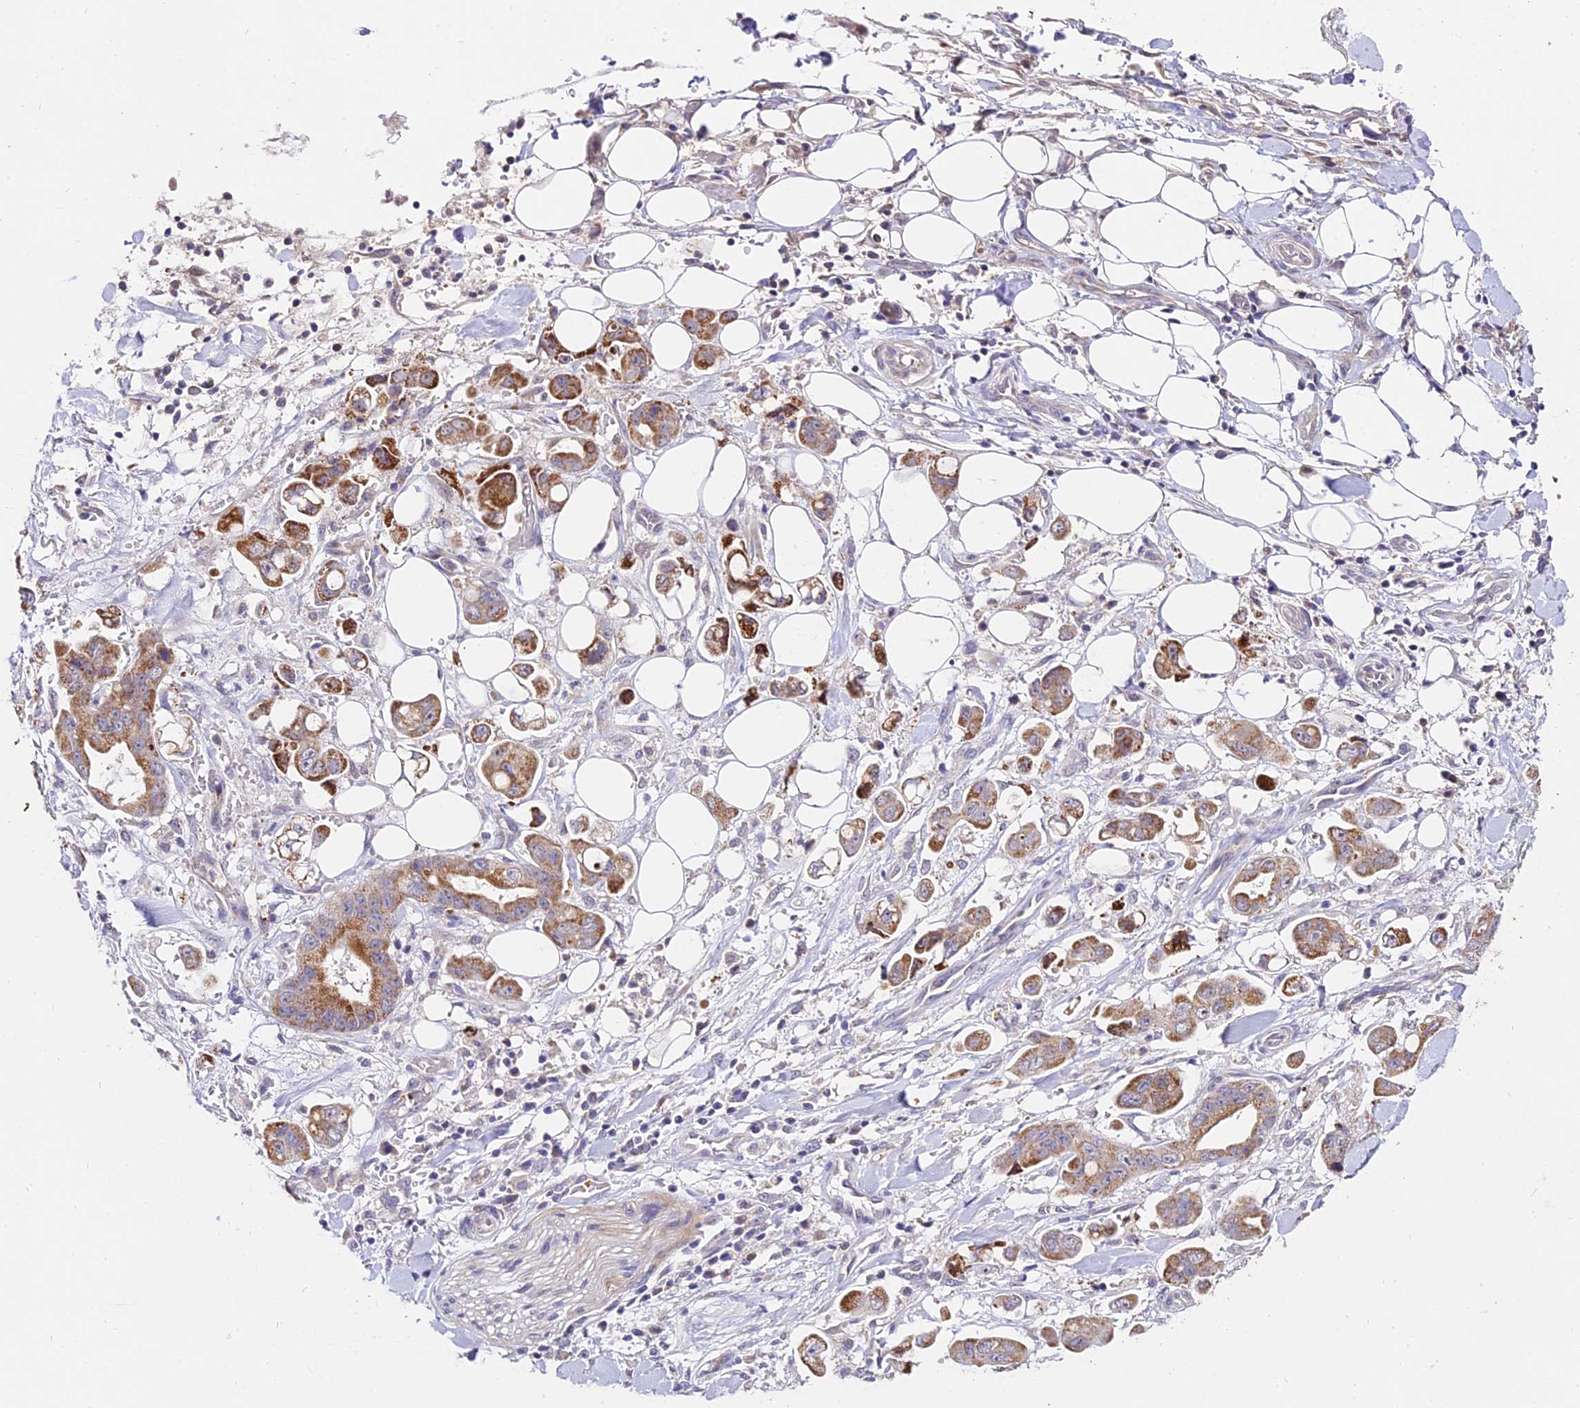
{"staining": {"intensity": "moderate", "quantity": "25%-75%", "location": "cytoplasmic/membranous"}, "tissue": "stomach cancer", "cell_type": "Tumor cells", "image_type": "cancer", "snomed": [{"axis": "morphology", "description": "Adenocarcinoma, NOS"}, {"axis": "topography", "description": "Stomach"}], "caption": "The histopathology image exhibits immunohistochemical staining of stomach adenocarcinoma. There is moderate cytoplasmic/membranous staining is present in approximately 25%-75% of tumor cells.", "gene": "WDR5B", "patient": {"sex": "male", "age": 62}}